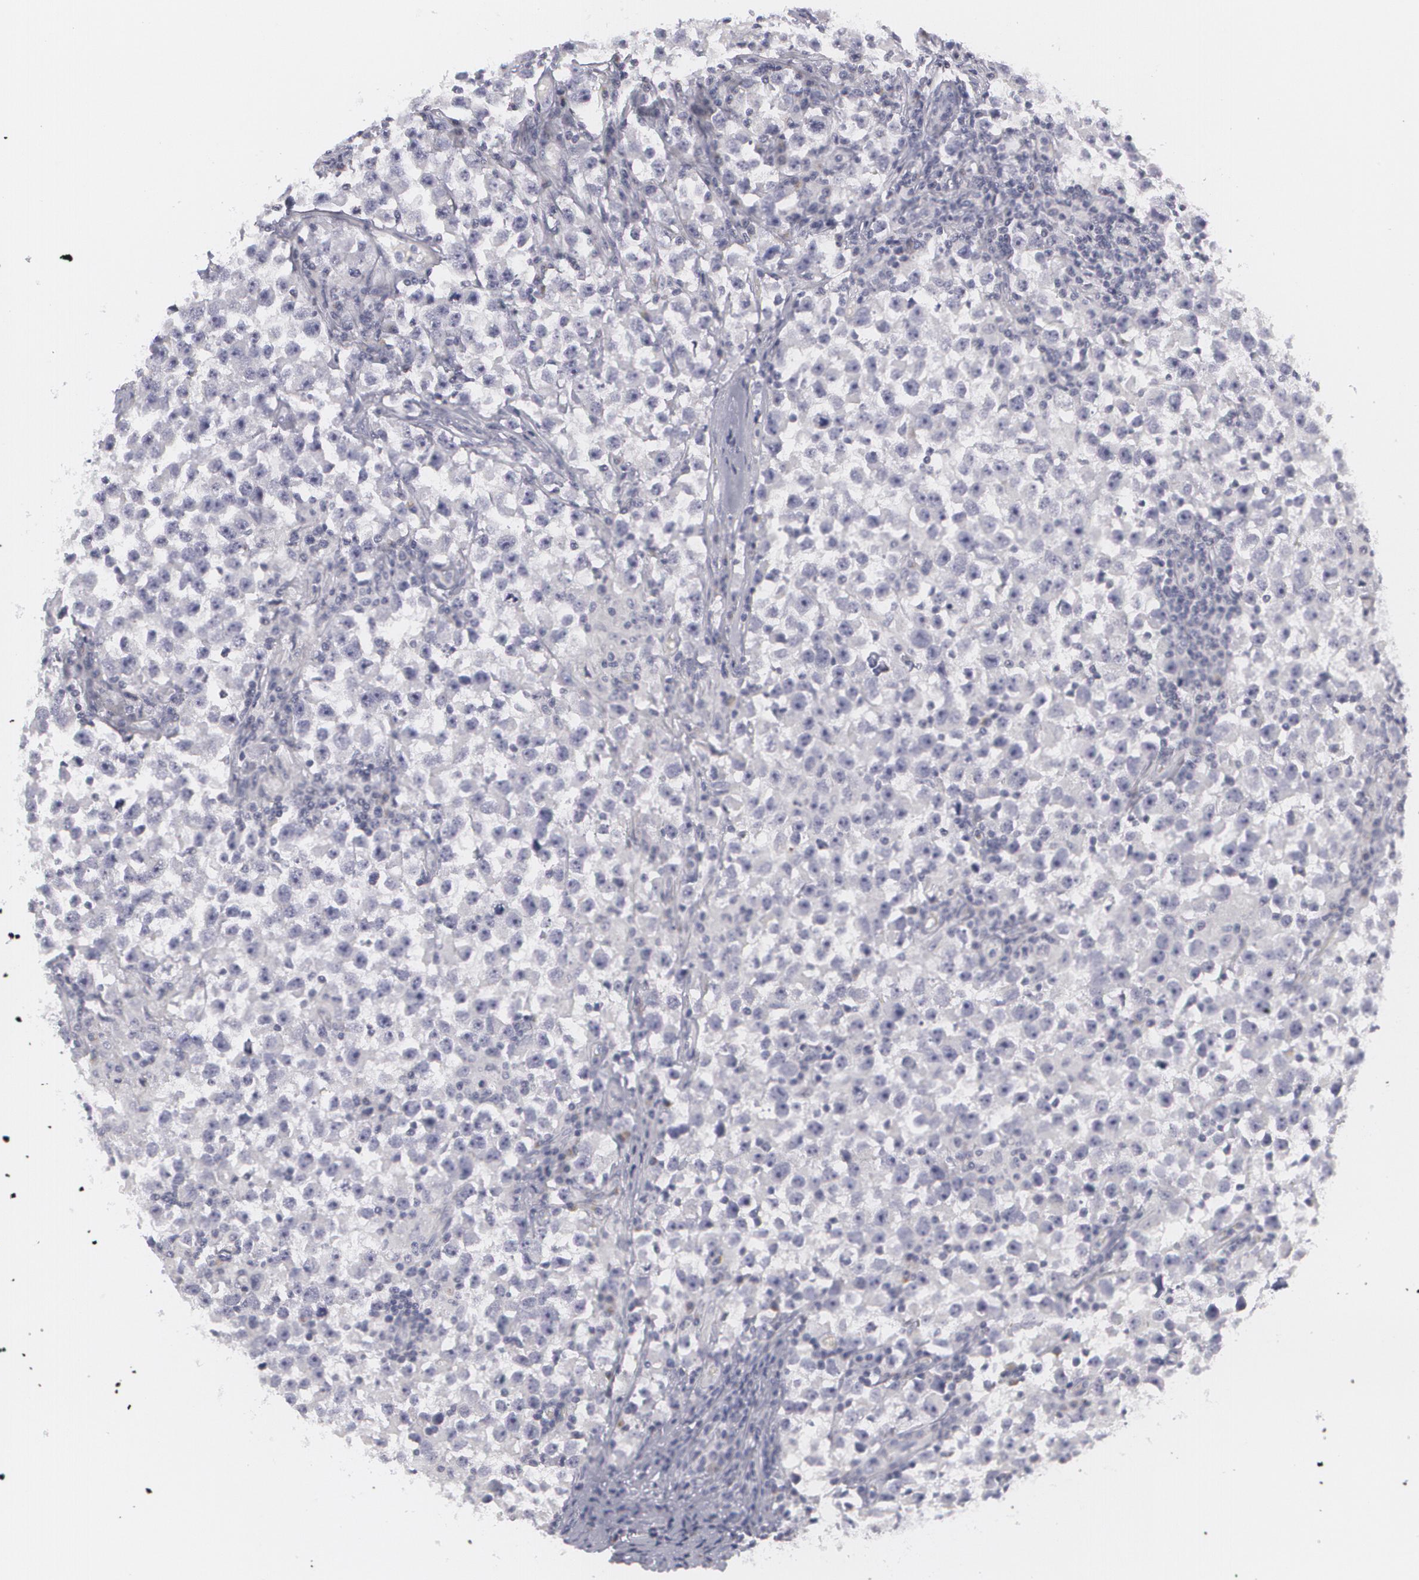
{"staining": {"intensity": "negative", "quantity": "none", "location": "none"}, "tissue": "testis cancer", "cell_type": "Tumor cells", "image_type": "cancer", "snomed": [{"axis": "morphology", "description": "Seminoma, NOS"}, {"axis": "topography", "description": "Testis"}], "caption": "Tumor cells show no significant protein staining in seminoma (testis).", "gene": "MBNL3", "patient": {"sex": "male", "age": 33}}